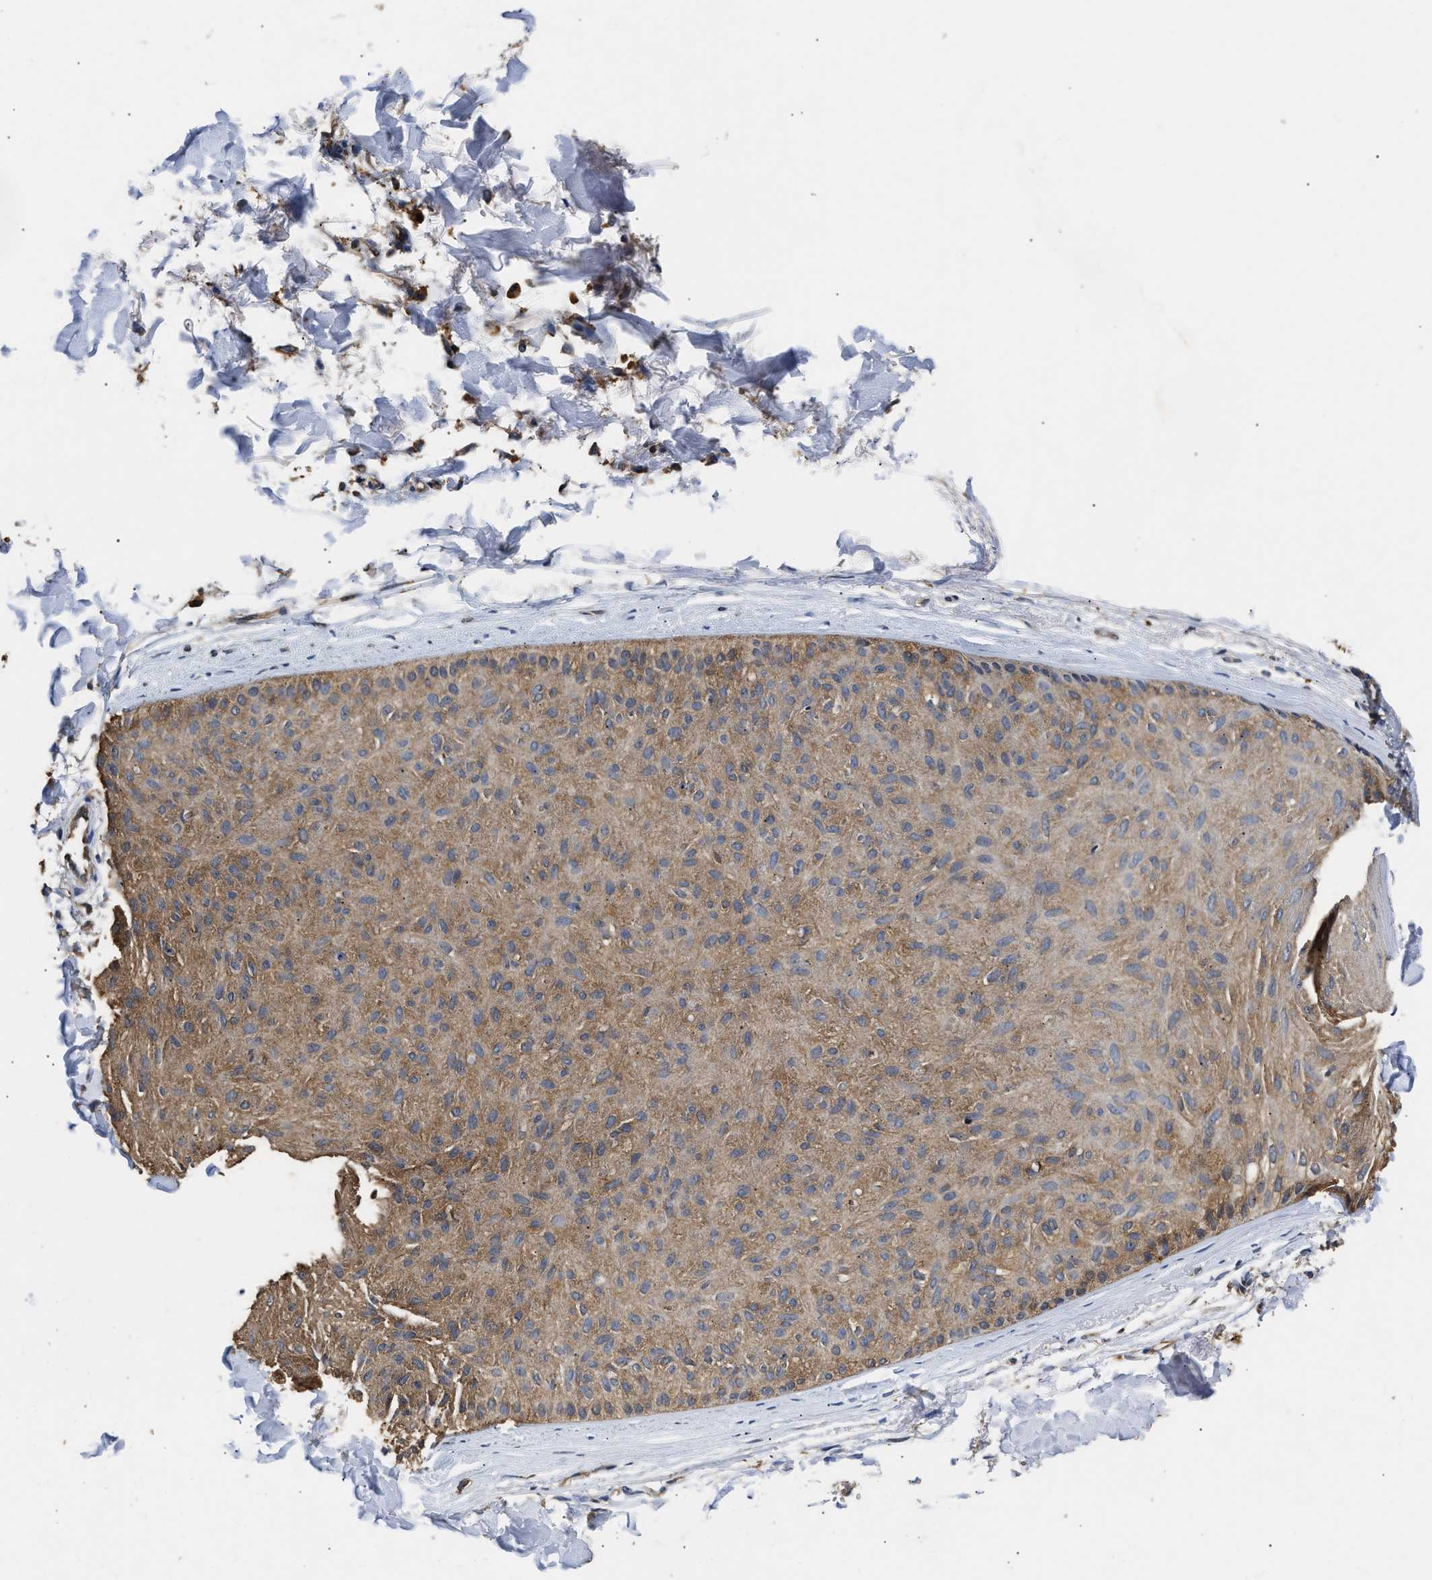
{"staining": {"intensity": "moderate", "quantity": ">75%", "location": "cytoplasmic/membranous"}, "tissue": "skin cancer", "cell_type": "Tumor cells", "image_type": "cancer", "snomed": [{"axis": "morphology", "description": "Normal tissue, NOS"}, {"axis": "morphology", "description": "Basal cell carcinoma"}, {"axis": "topography", "description": "Skin"}], "caption": "Immunohistochemical staining of skin basal cell carcinoma shows moderate cytoplasmic/membranous protein positivity in about >75% of tumor cells.", "gene": "YWHAE", "patient": {"sex": "male", "age": 52}}